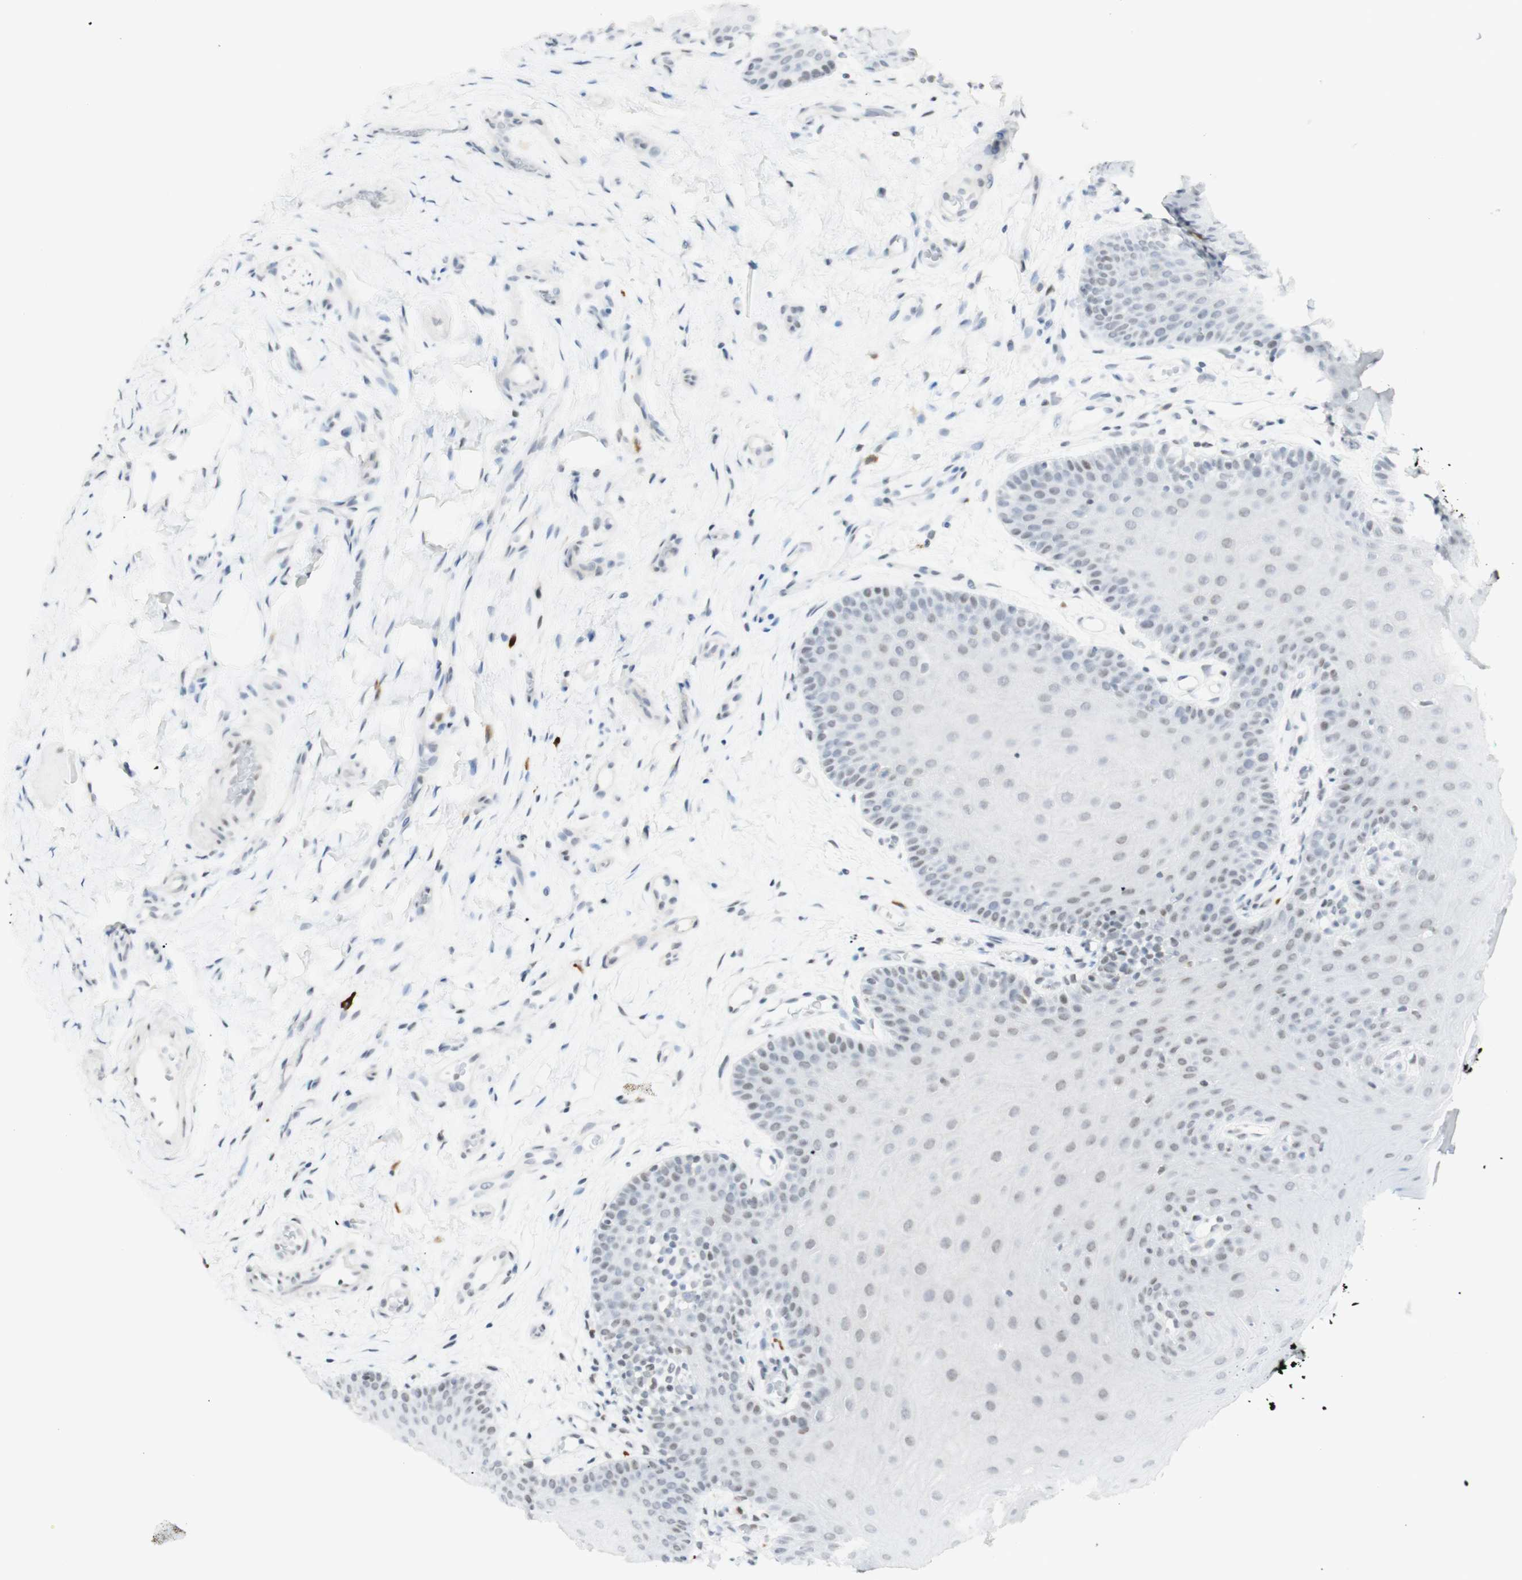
{"staining": {"intensity": "weak", "quantity": "25%-75%", "location": "nuclear"}, "tissue": "oral mucosa", "cell_type": "Squamous epithelial cells", "image_type": "normal", "snomed": [{"axis": "morphology", "description": "Normal tissue, NOS"}, {"axis": "topography", "description": "Skeletal muscle"}, {"axis": "topography", "description": "Oral tissue"}], "caption": "A brown stain shows weak nuclear staining of a protein in squamous epithelial cells of benign oral mucosa. The protein of interest is shown in brown color, while the nuclei are stained blue.", "gene": "ZMYM6", "patient": {"sex": "male", "age": 58}}